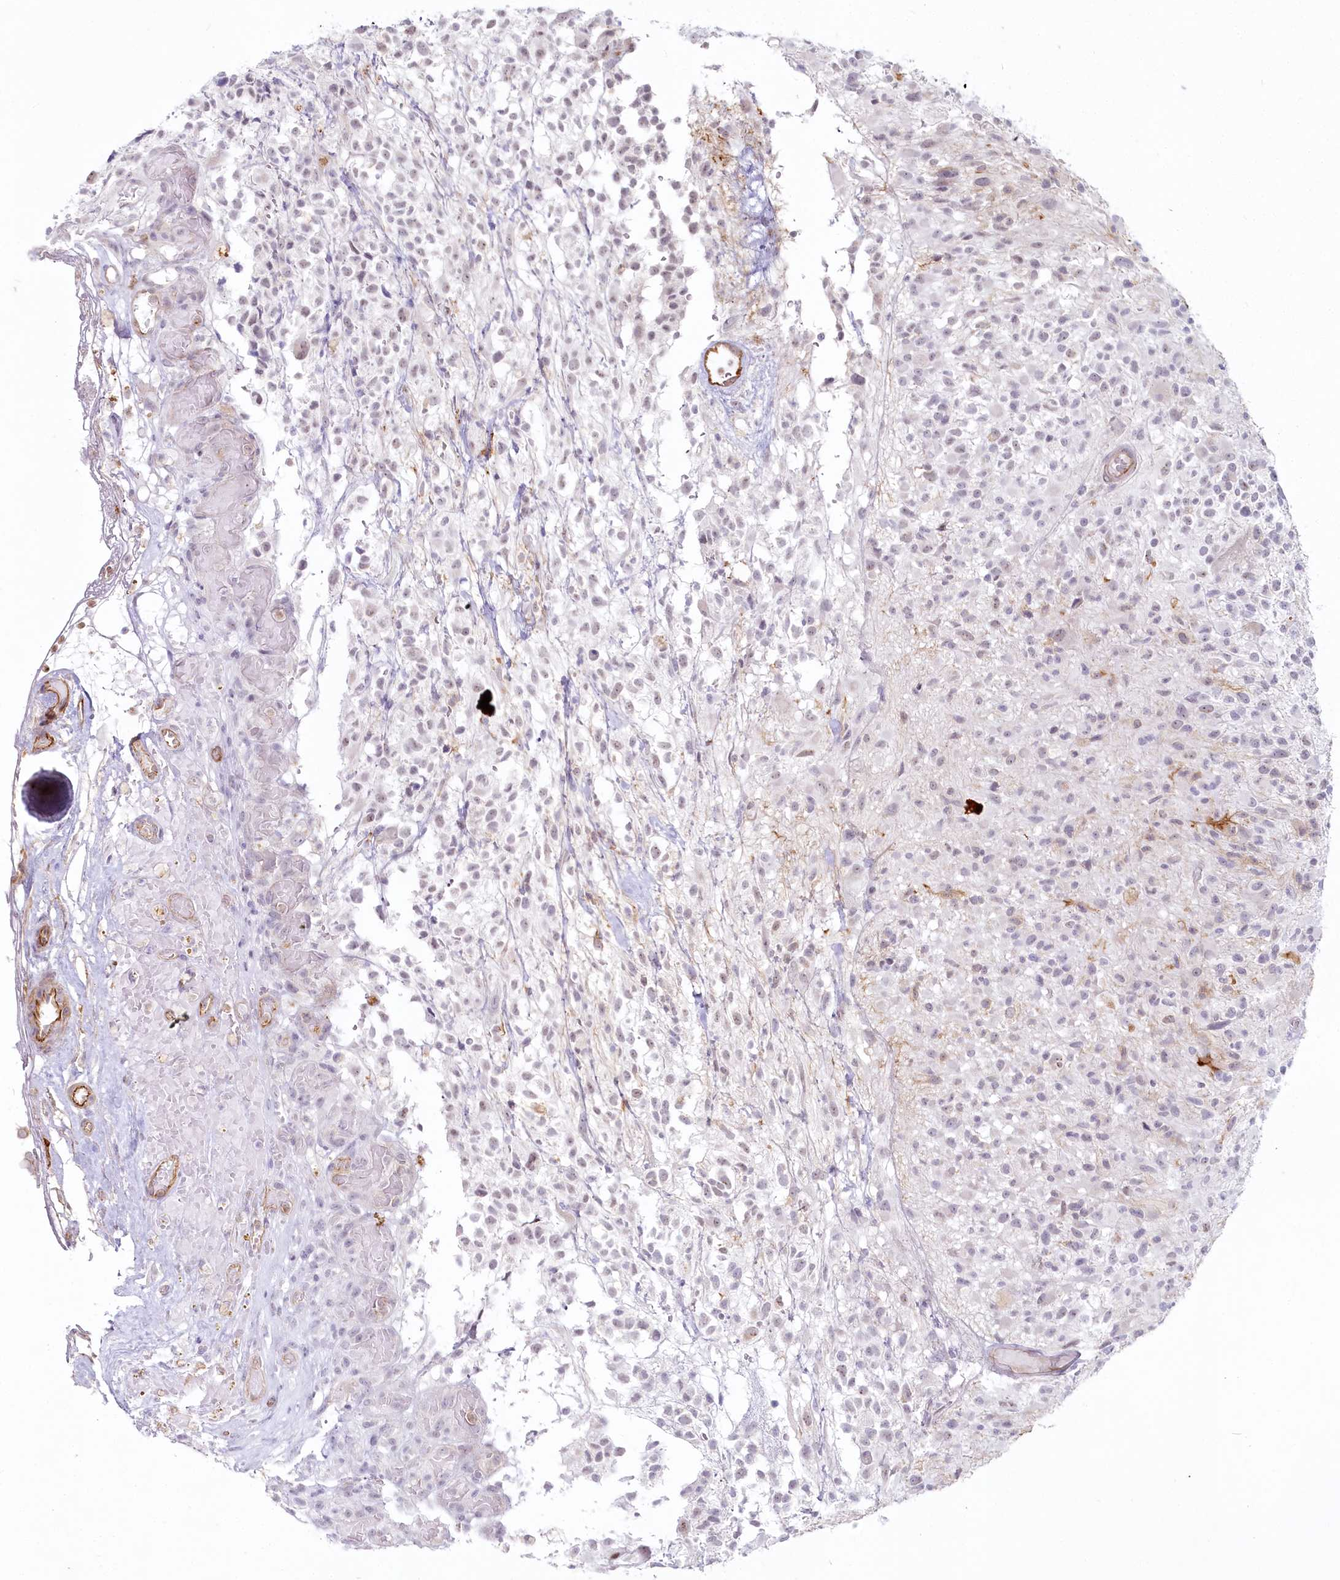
{"staining": {"intensity": "weak", "quantity": "25%-75%", "location": "nuclear"}, "tissue": "glioma", "cell_type": "Tumor cells", "image_type": "cancer", "snomed": [{"axis": "morphology", "description": "Glioma, malignant, High grade"}, {"axis": "morphology", "description": "Glioblastoma, NOS"}, {"axis": "topography", "description": "Brain"}], "caption": "About 25%-75% of tumor cells in glioma show weak nuclear protein staining as visualized by brown immunohistochemical staining.", "gene": "ABHD8", "patient": {"sex": "male", "age": 60}}